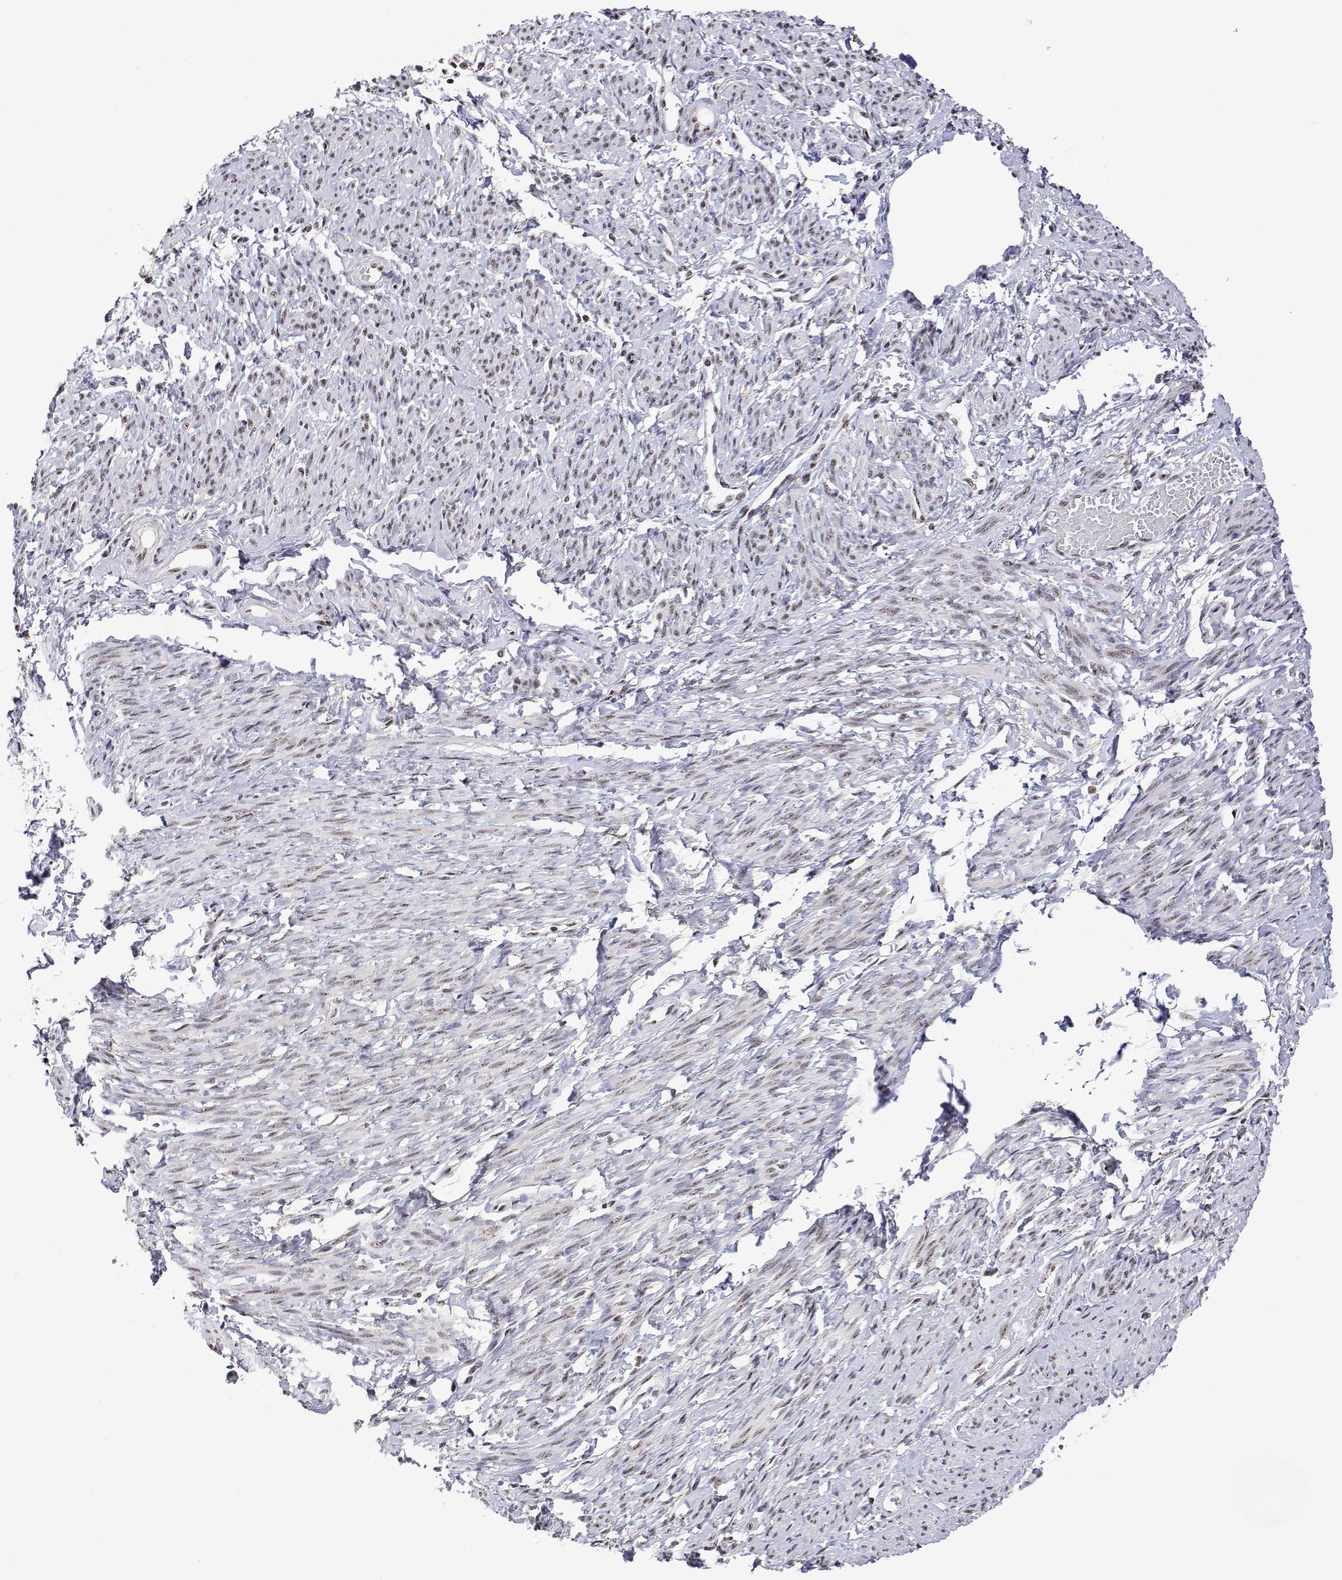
{"staining": {"intensity": "weak", "quantity": "25%-75%", "location": "nuclear"}, "tissue": "smooth muscle", "cell_type": "Smooth muscle cells", "image_type": "normal", "snomed": [{"axis": "morphology", "description": "Normal tissue, NOS"}, {"axis": "topography", "description": "Smooth muscle"}], "caption": "An image of human smooth muscle stained for a protein shows weak nuclear brown staining in smooth muscle cells. The protein of interest is shown in brown color, while the nuclei are stained blue.", "gene": "ADAR", "patient": {"sex": "female", "age": 65}}